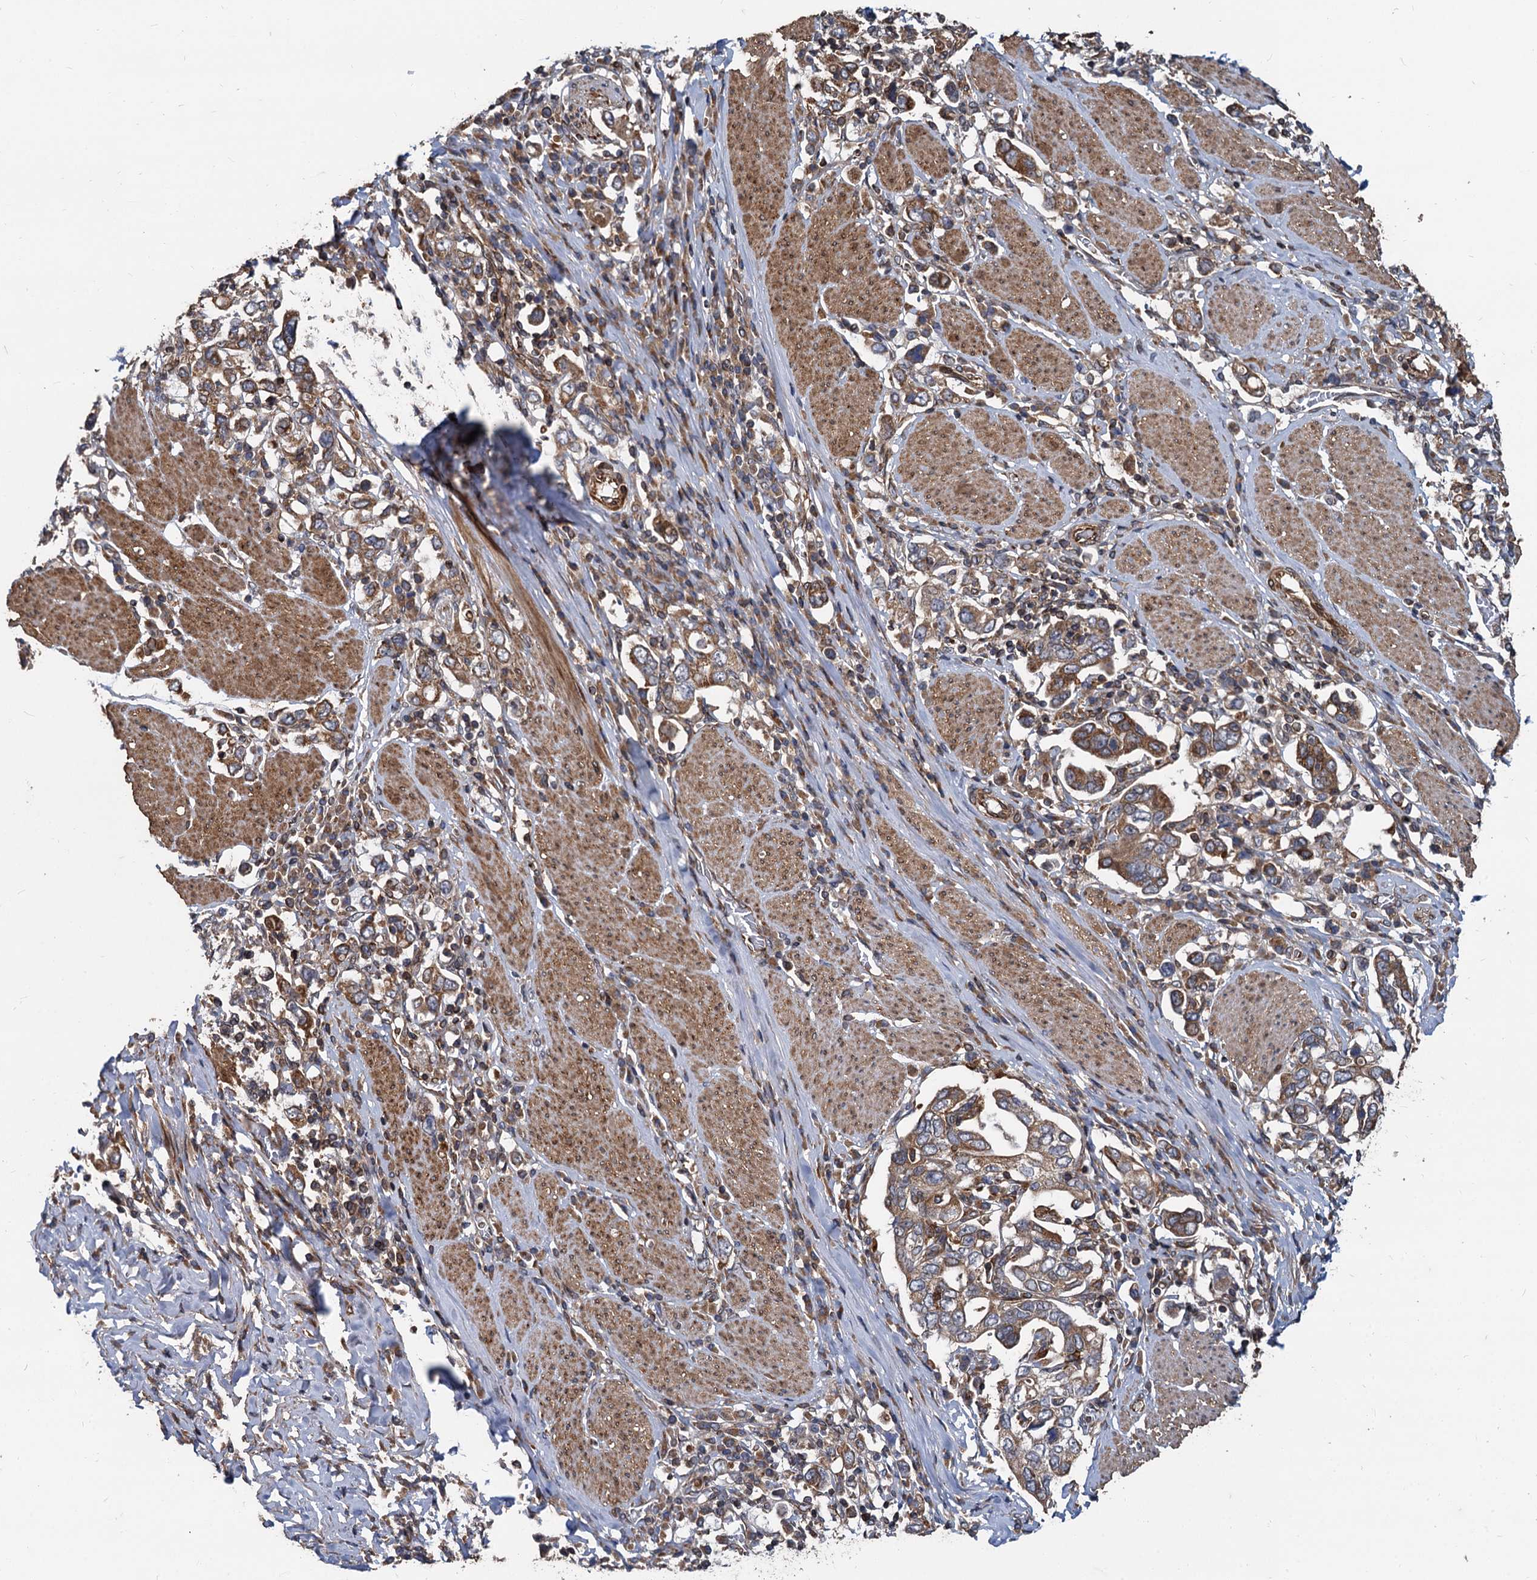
{"staining": {"intensity": "moderate", "quantity": ">75%", "location": "cytoplasmic/membranous"}, "tissue": "stomach cancer", "cell_type": "Tumor cells", "image_type": "cancer", "snomed": [{"axis": "morphology", "description": "Adenocarcinoma, NOS"}, {"axis": "topography", "description": "Stomach, upper"}], "caption": "Moderate cytoplasmic/membranous staining is identified in about >75% of tumor cells in stomach cancer. The protein is shown in brown color, while the nuclei are stained blue.", "gene": "STIM1", "patient": {"sex": "male", "age": 62}}